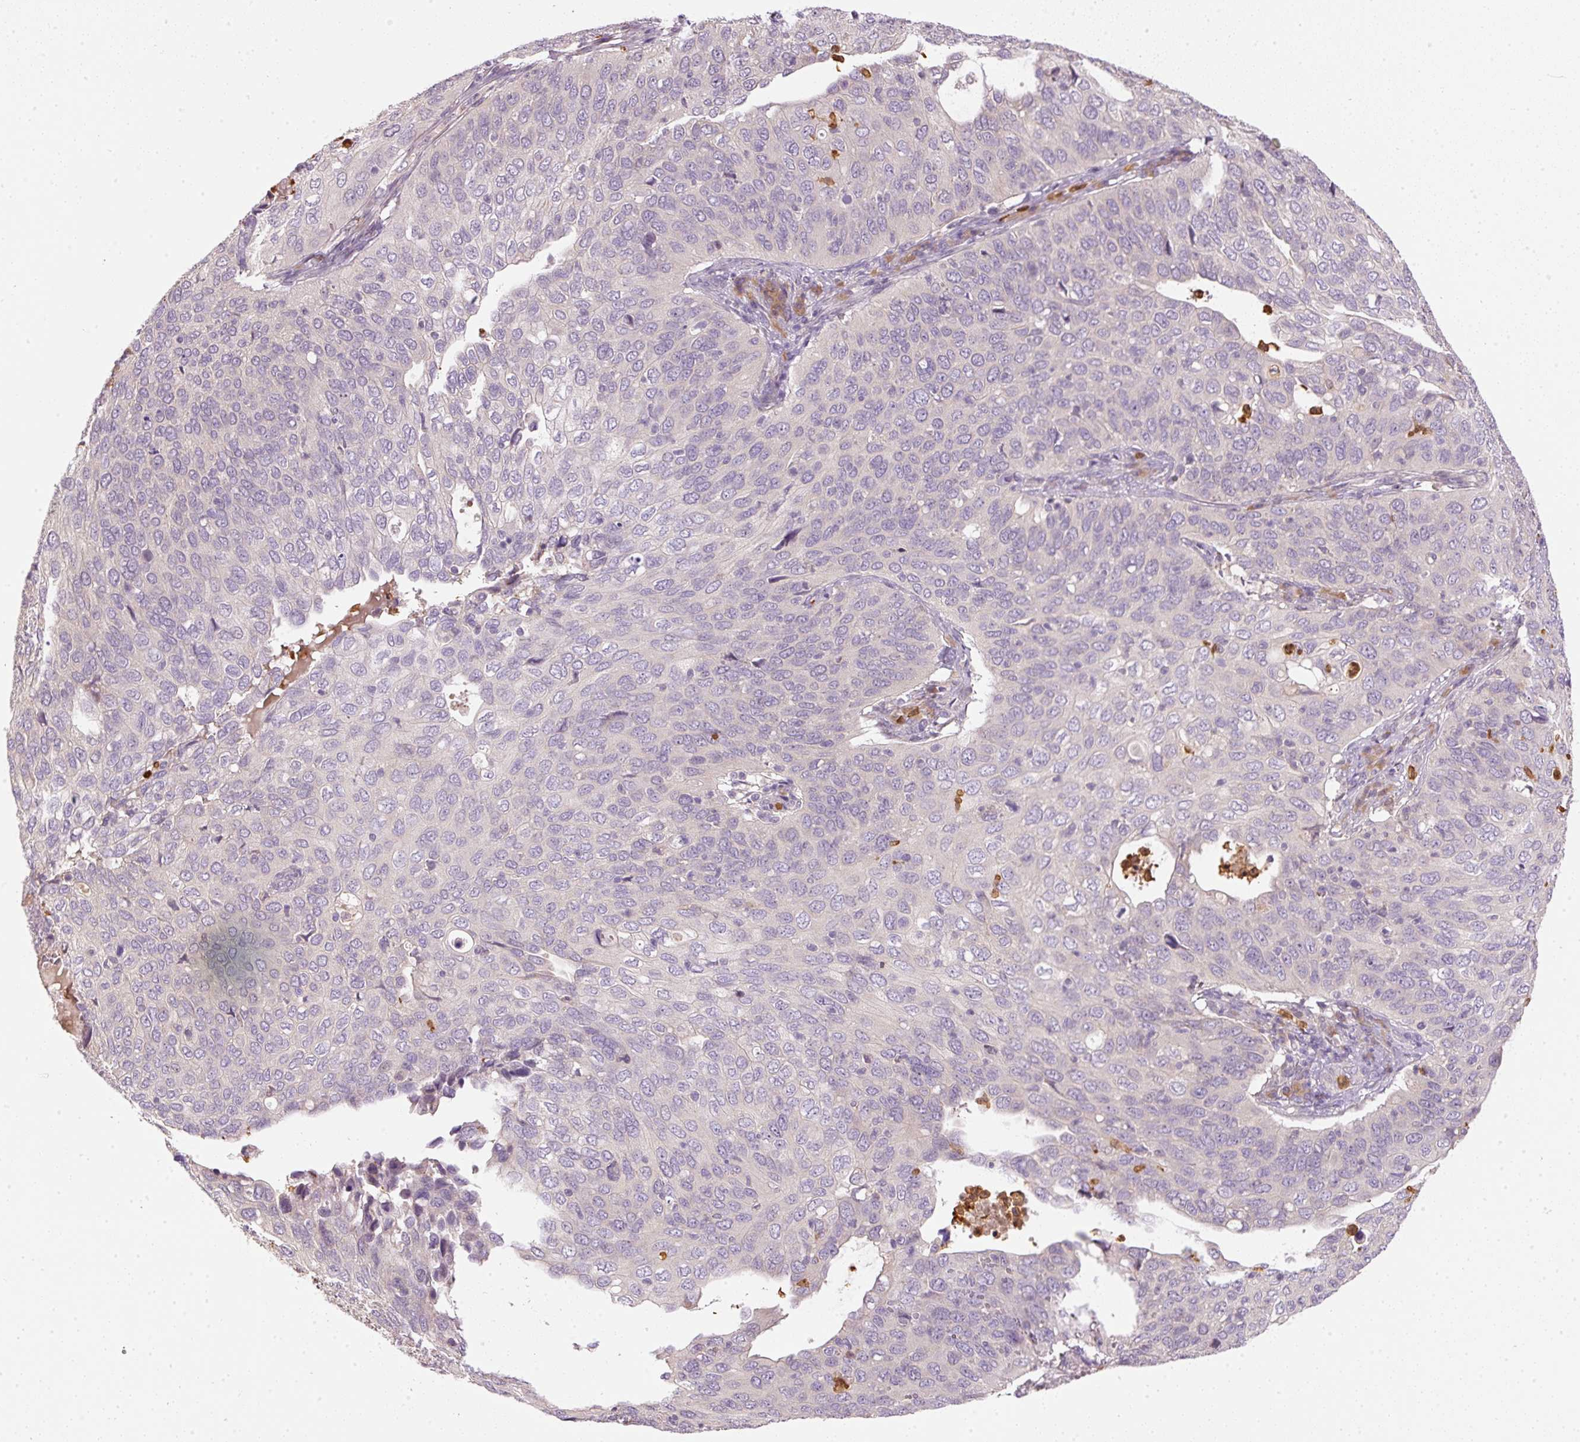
{"staining": {"intensity": "negative", "quantity": "none", "location": "none"}, "tissue": "cervical cancer", "cell_type": "Tumor cells", "image_type": "cancer", "snomed": [{"axis": "morphology", "description": "Squamous cell carcinoma, NOS"}, {"axis": "topography", "description": "Cervix"}], "caption": "An image of human cervical cancer is negative for staining in tumor cells.", "gene": "CTTNBP2", "patient": {"sex": "female", "age": 36}}